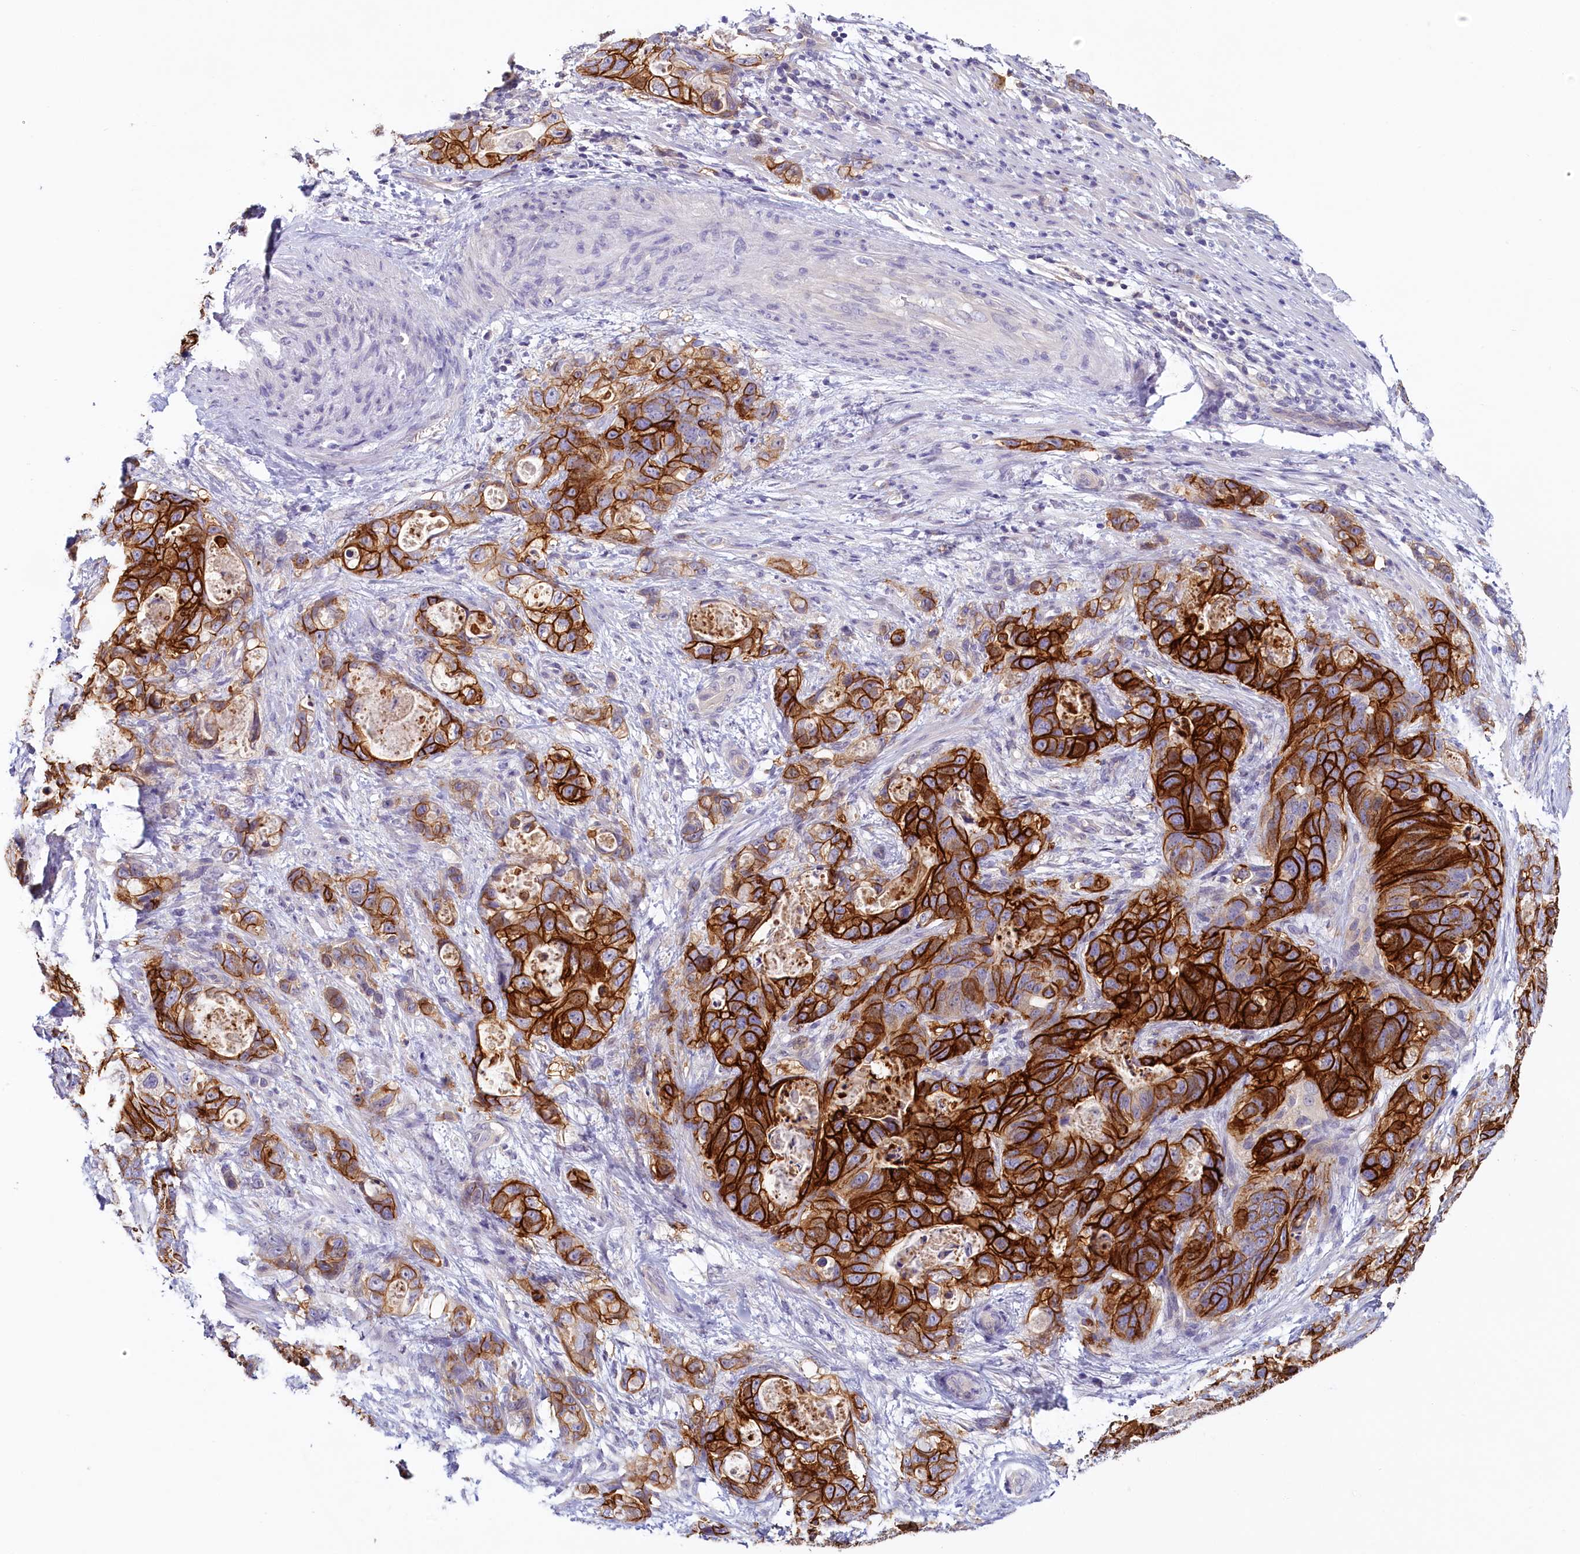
{"staining": {"intensity": "strong", "quantity": ">75%", "location": "cytoplasmic/membranous"}, "tissue": "stomach cancer", "cell_type": "Tumor cells", "image_type": "cancer", "snomed": [{"axis": "morphology", "description": "Normal tissue, NOS"}, {"axis": "morphology", "description": "Adenocarcinoma, NOS"}, {"axis": "topography", "description": "Stomach"}], "caption": "Strong cytoplasmic/membranous protein positivity is identified in approximately >75% of tumor cells in stomach adenocarcinoma. Ihc stains the protein of interest in brown and the nuclei are stained blue.", "gene": "PDE6D", "patient": {"sex": "female", "age": 89}}